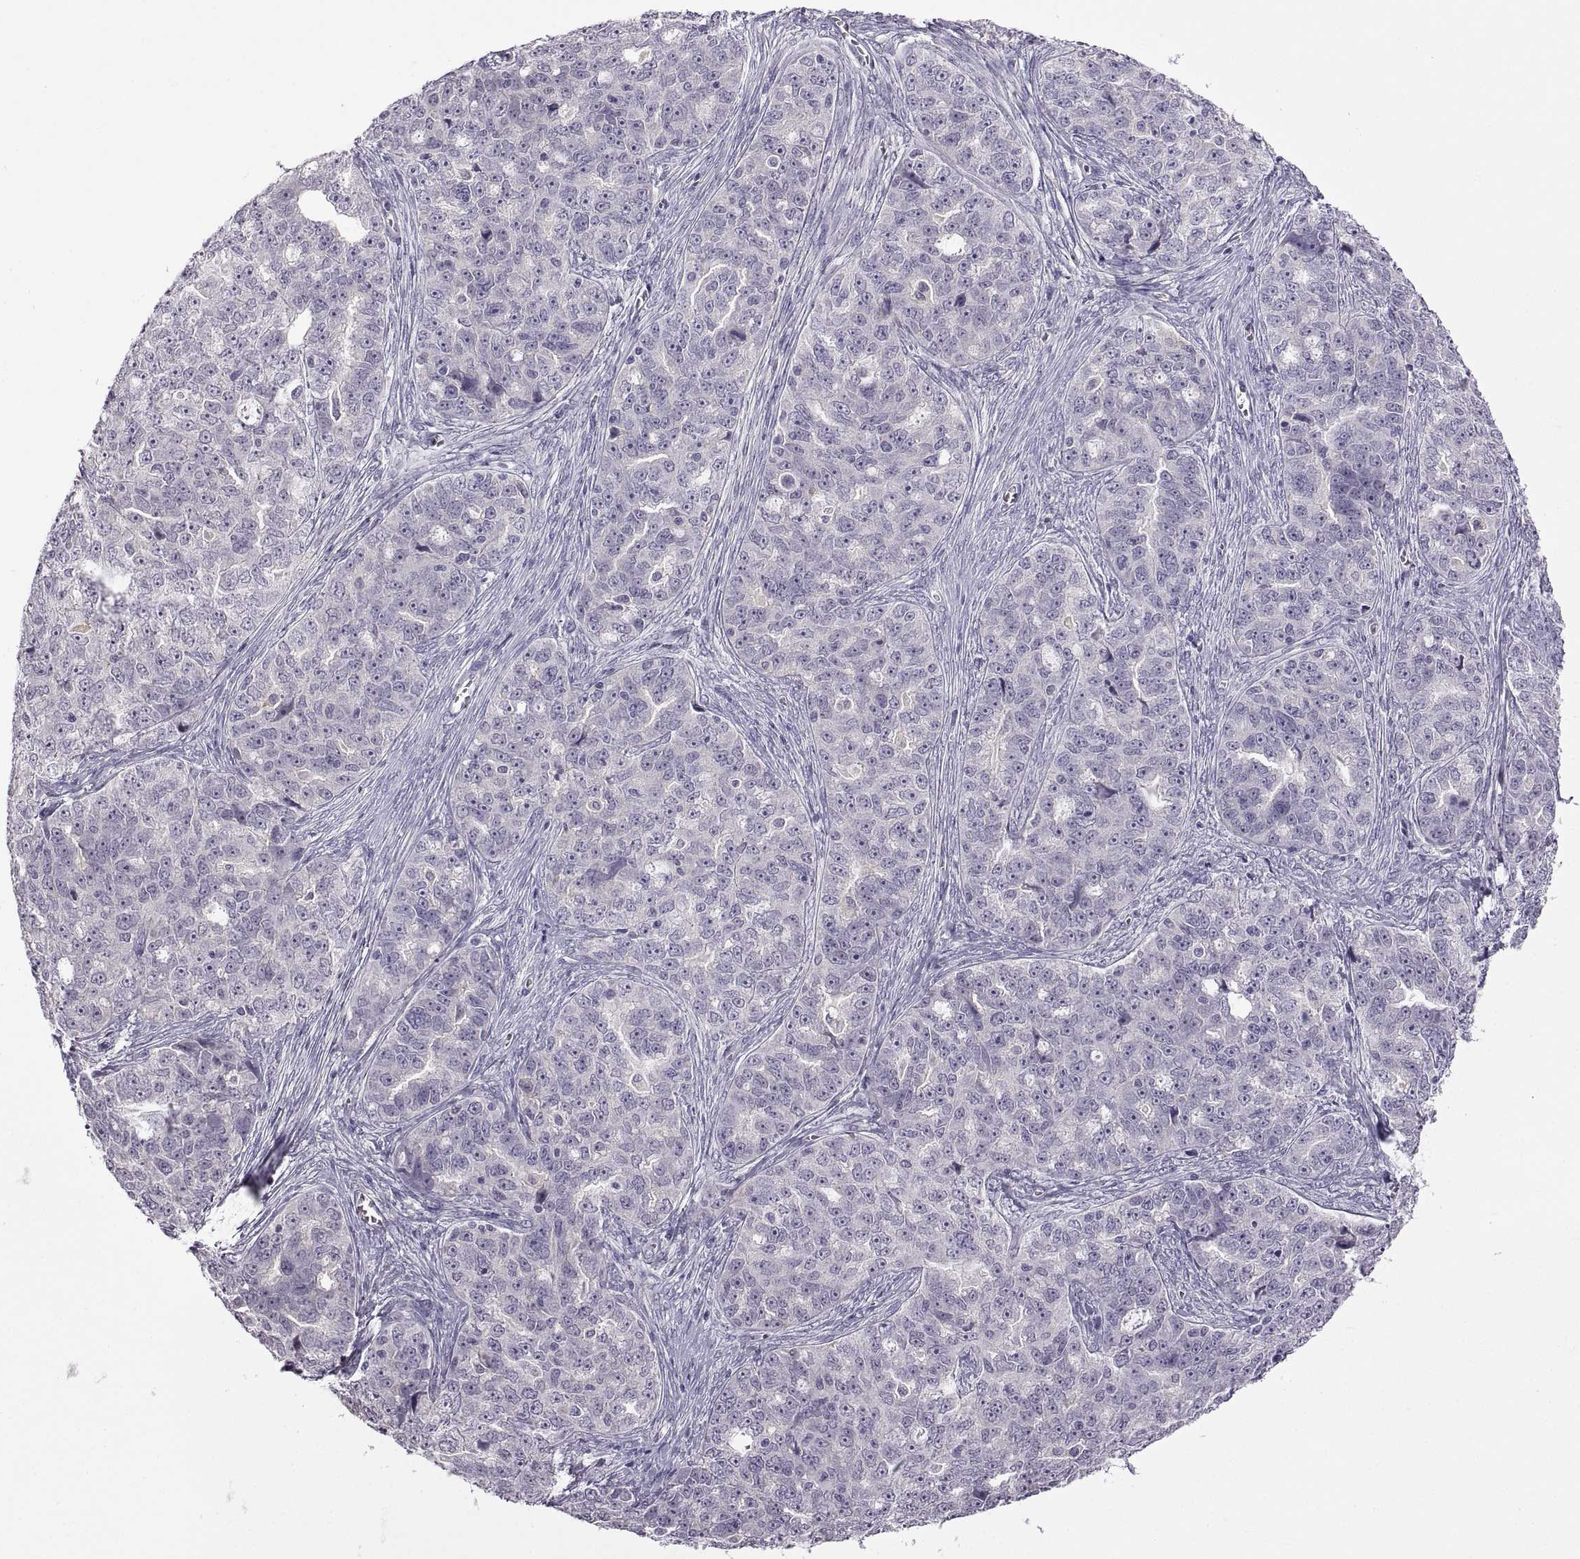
{"staining": {"intensity": "negative", "quantity": "none", "location": "none"}, "tissue": "ovarian cancer", "cell_type": "Tumor cells", "image_type": "cancer", "snomed": [{"axis": "morphology", "description": "Cystadenocarcinoma, serous, NOS"}, {"axis": "topography", "description": "Ovary"}], "caption": "Tumor cells show no significant positivity in ovarian cancer. (DAB (3,3'-diaminobenzidine) immunohistochemistry, high magnification).", "gene": "MEIOC", "patient": {"sex": "female", "age": 51}}